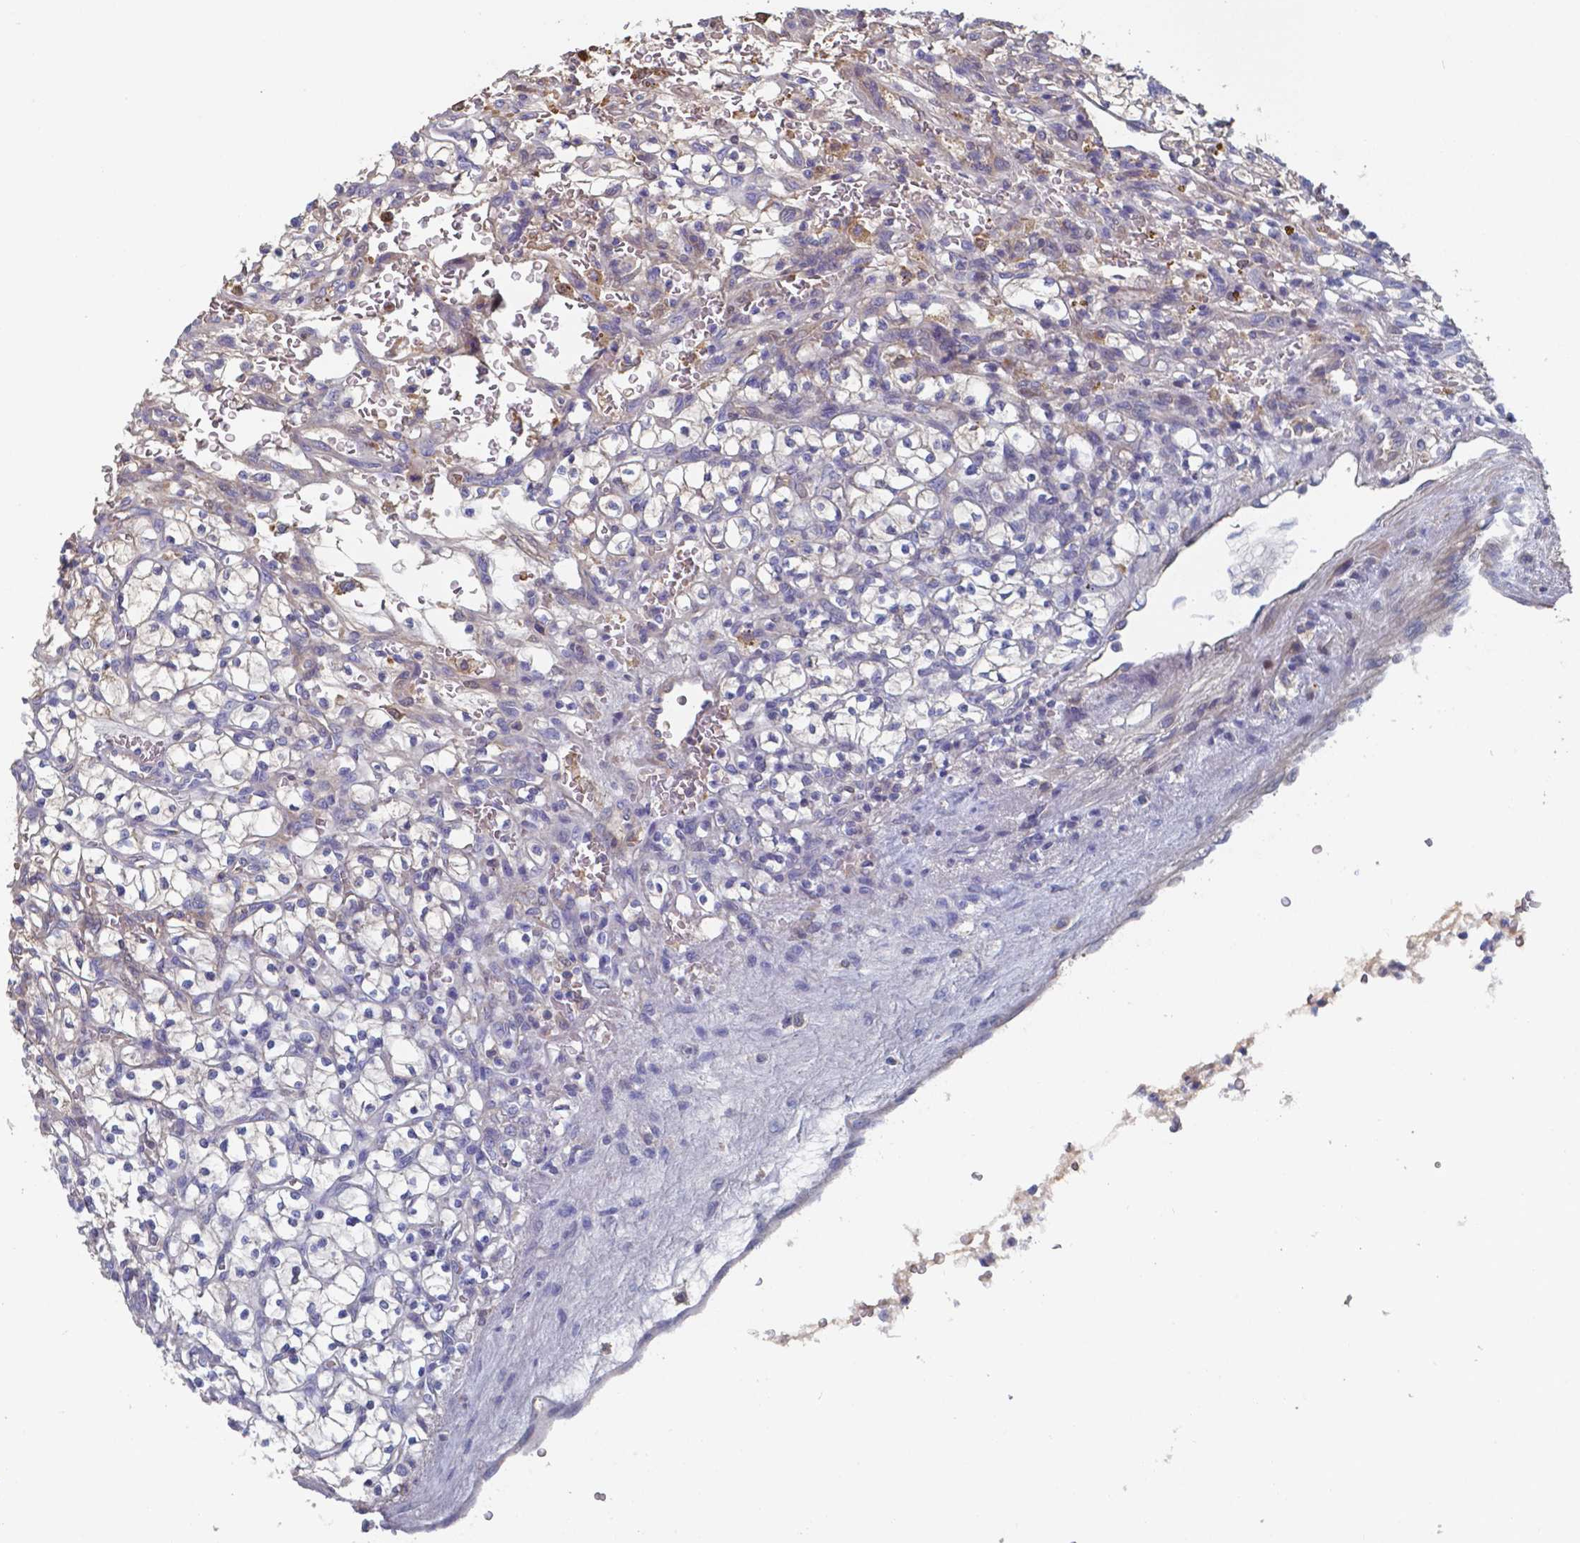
{"staining": {"intensity": "negative", "quantity": "none", "location": "none"}, "tissue": "renal cancer", "cell_type": "Tumor cells", "image_type": "cancer", "snomed": [{"axis": "morphology", "description": "Adenocarcinoma, NOS"}, {"axis": "topography", "description": "Kidney"}], "caption": "This is an IHC micrograph of renal adenocarcinoma. There is no staining in tumor cells.", "gene": "BTBD17", "patient": {"sex": "female", "age": 64}}